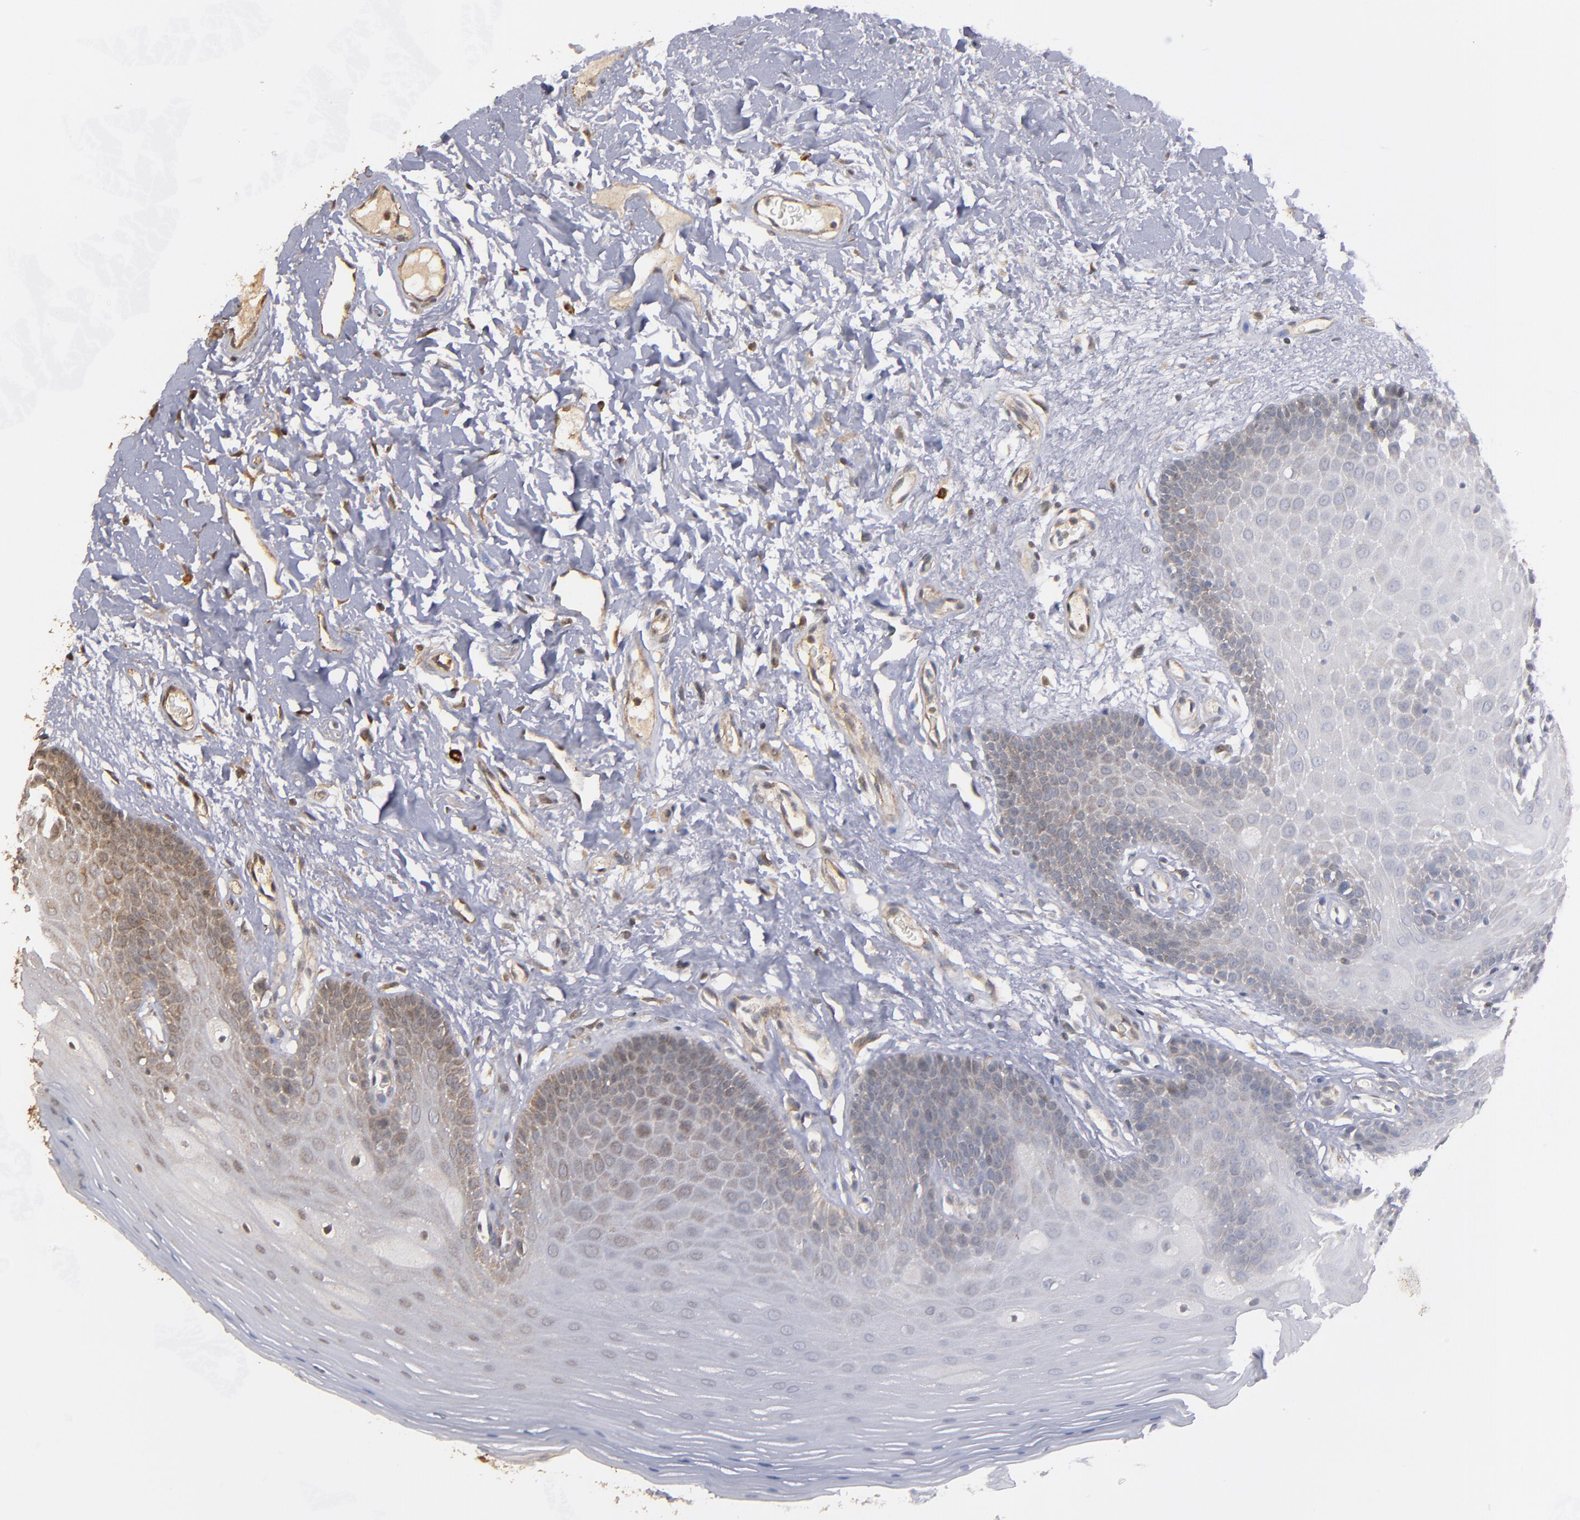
{"staining": {"intensity": "moderate", "quantity": "25%-75%", "location": "cytoplasmic/membranous"}, "tissue": "oral mucosa", "cell_type": "Squamous epithelial cells", "image_type": "normal", "snomed": [{"axis": "morphology", "description": "Normal tissue, NOS"}, {"axis": "morphology", "description": "Squamous cell carcinoma, NOS"}, {"axis": "topography", "description": "Skeletal muscle"}, {"axis": "topography", "description": "Oral tissue"}, {"axis": "topography", "description": "Head-Neck"}], "caption": "Oral mucosa stained for a protein (brown) shows moderate cytoplasmic/membranous positive expression in approximately 25%-75% of squamous epithelial cells.", "gene": "BDKRB1", "patient": {"sex": "male", "age": 71}}